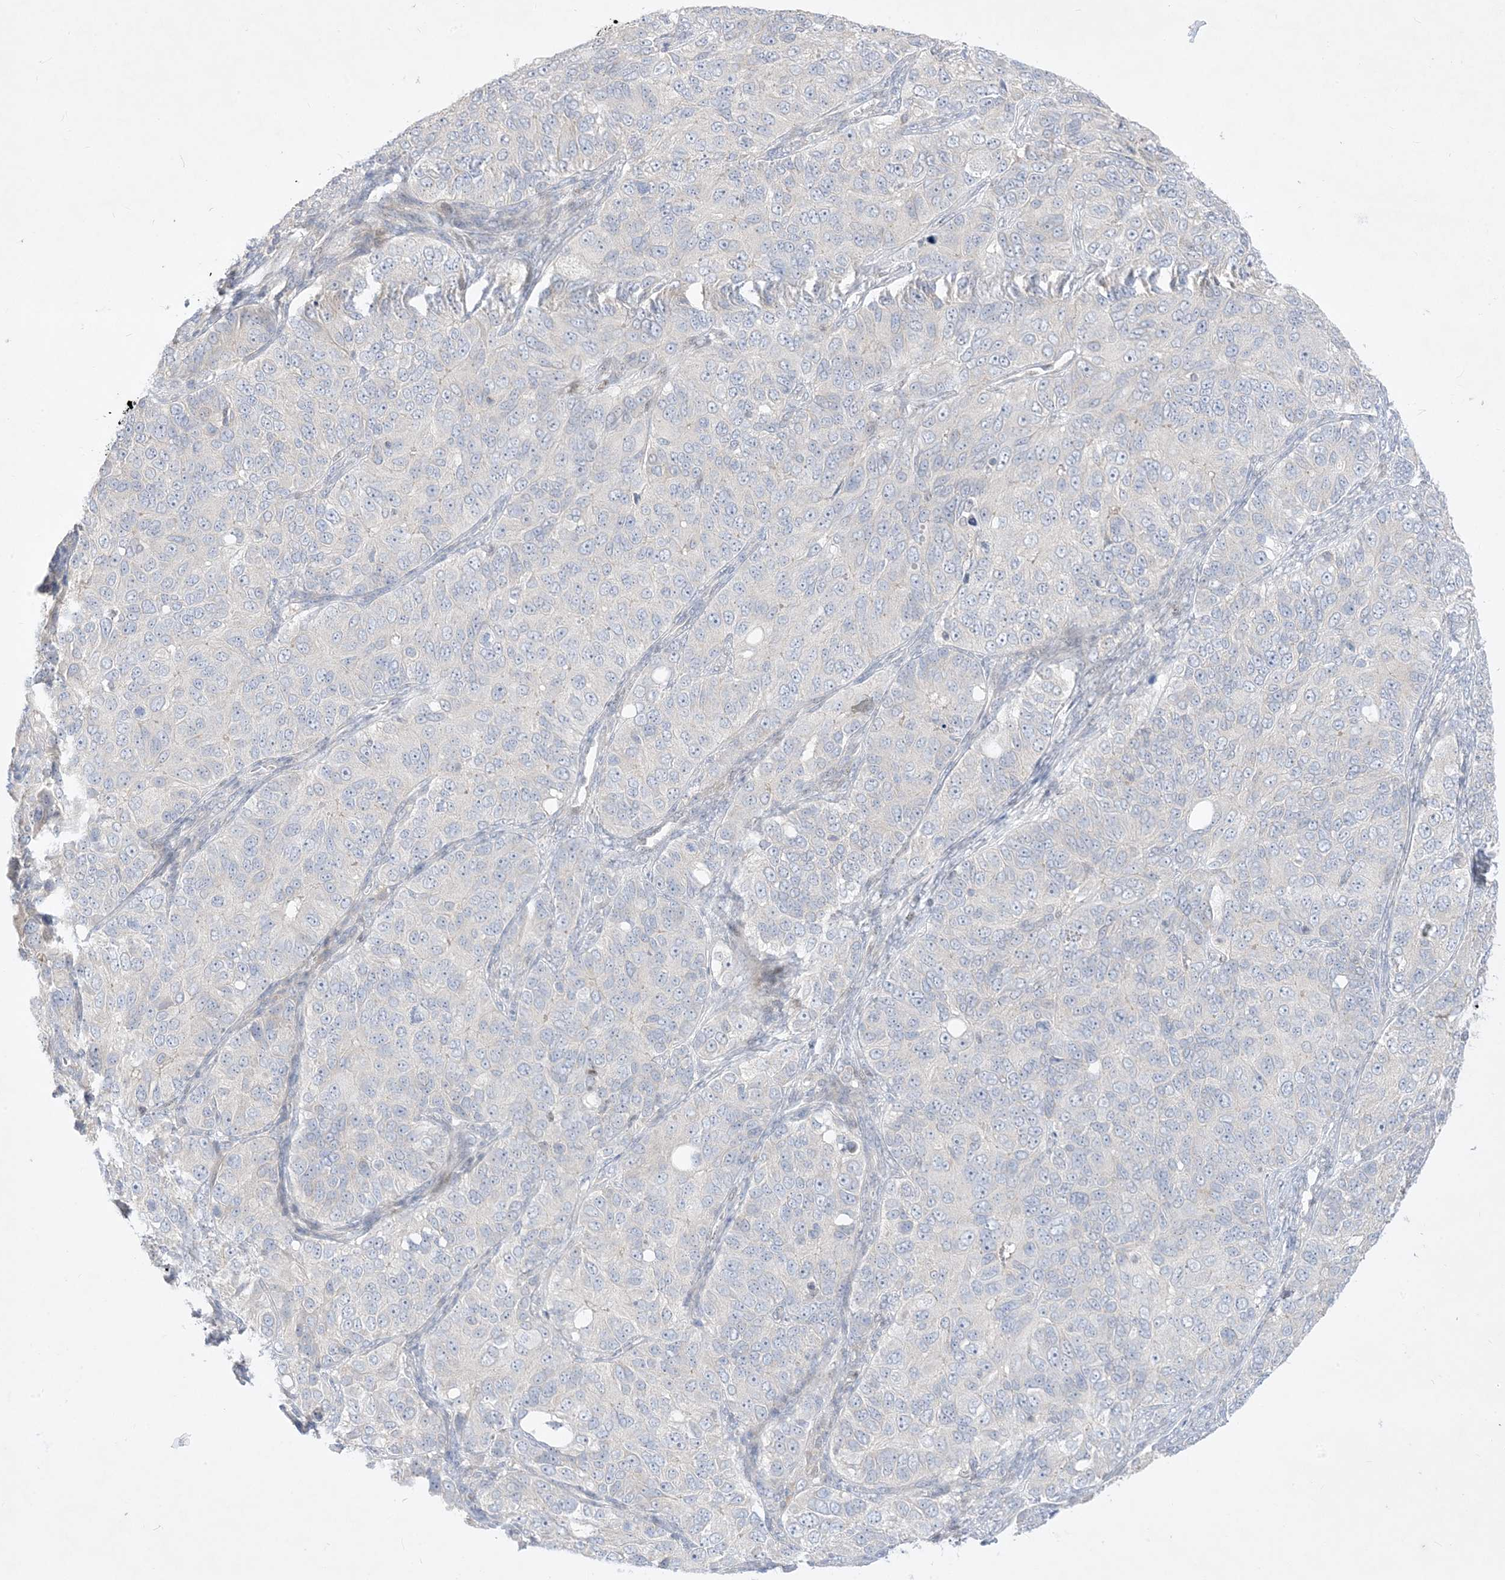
{"staining": {"intensity": "negative", "quantity": "none", "location": "none"}, "tissue": "ovarian cancer", "cell_type": "Tumor cells", "image_type": "cancer", "snomed": [{"axis": "morphology", "description": "Carcinoma, endometroid"}, {"axis": "topography", "description": "Ovary"}], "caption": "A high-resolution histopathology image shows immunohistochemistry (IHC) staining of endometroid carcinoma (ovarian), which demonstrates no significant staining in tumor cells.", "gene": "BHLHE40", "patient": {"sex": "female", "age": 51}}